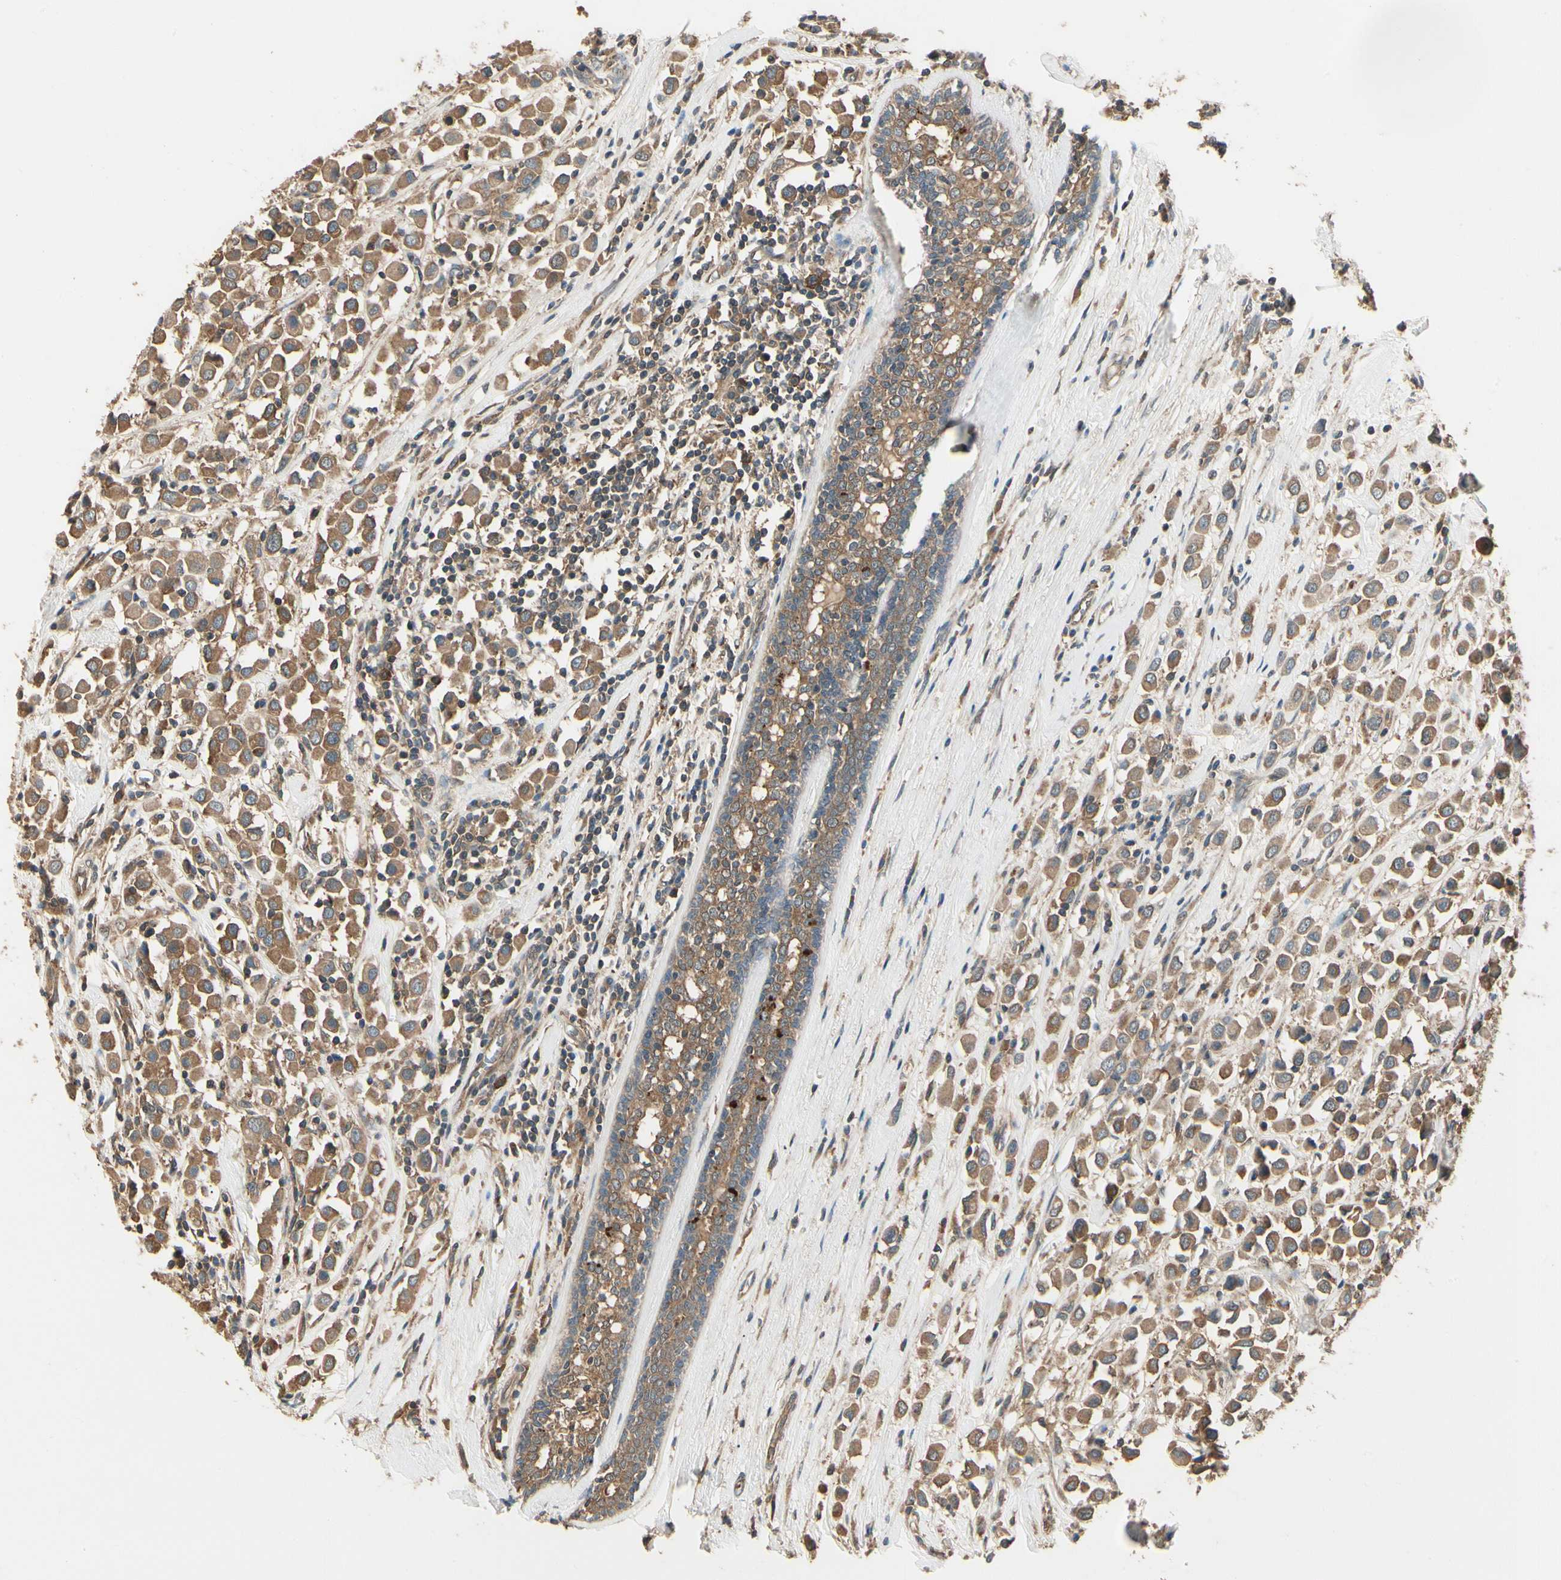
{"staining": {"intensity": "moderate", "quantity": ">75%", "location": "cytoplasmic/membranous"}, "tissue": "breast cancer", "cell_type": "Tumor cells", "image_type": "cancer", "snomed": [{"axis": "morphology", "description": "Duct carcinoma"}, {"axis": "topography", "description": "Breast"}], "caption": "Brown immunohistochemical staining in human breast invasive ductal carcinoma exhibits moderate cytoplasmic/membranous expression in about >75% of tumor cells.", "gene": "CCT7", "patient": {"sex": "female", "age": 61}}